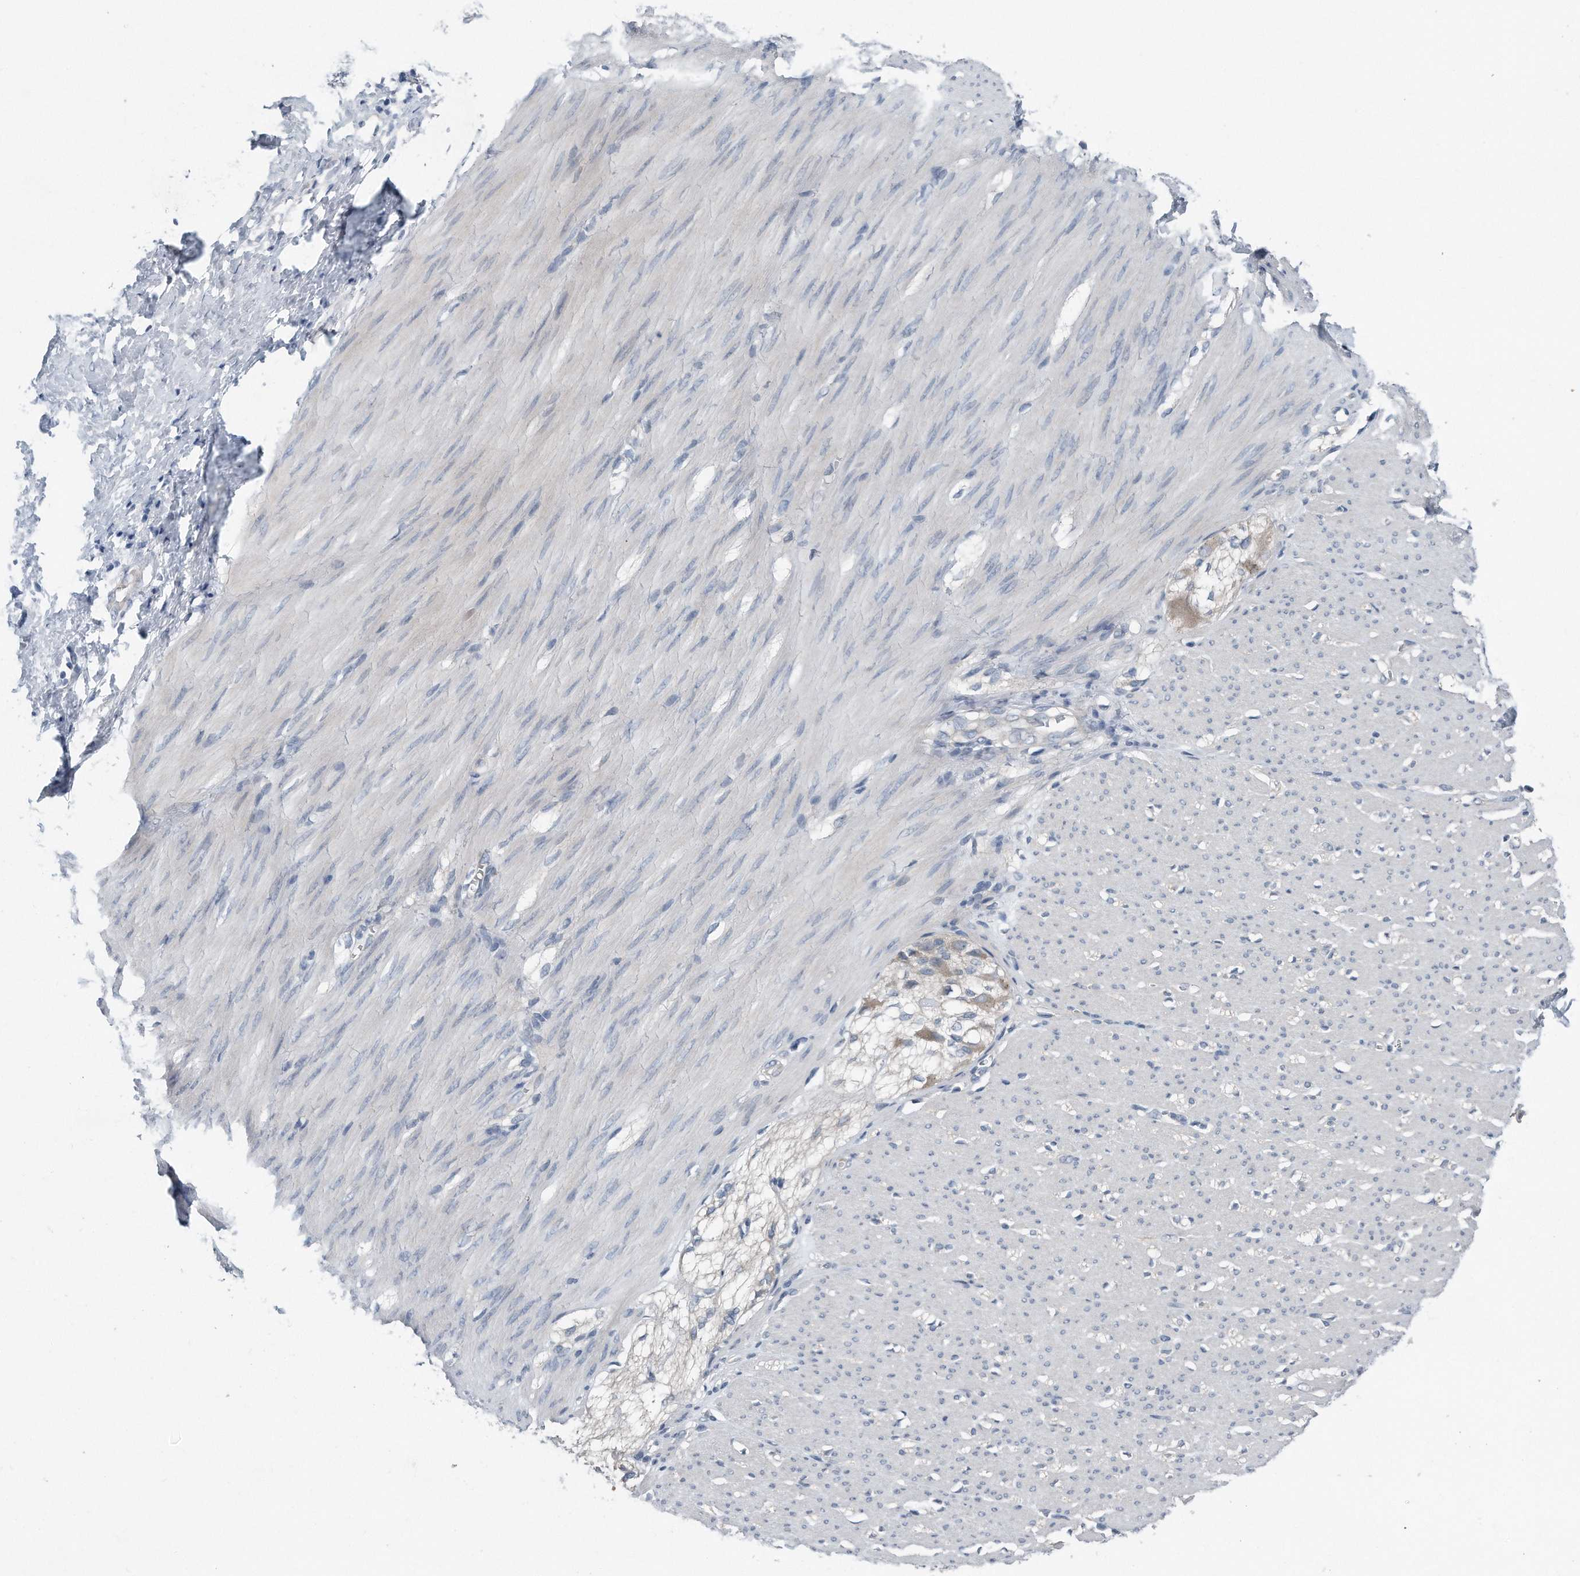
{"staining": {"intensity": "negative", "quantity": "none", "location": "none"}, "tissue": "smooth muscle", "cell_type": "Smooth muscle cells", "image_type": "normal", "snomed": [{"axis": "morphology", "description": "Normal tissue, NOS"}, {"axis": "morphology", "description": "Adenocarcinoma, NOS"}, {"axis": "topography", "description": "Colon"}, {"axis": "topography", "description": "Peripheral nerve tissue"}], "caption": "The image demonstrates no staining of smooth muscle cells in benign smooth muscle.", "gene": "YRDC", "patient": {"sex": "male", "age": 14}}